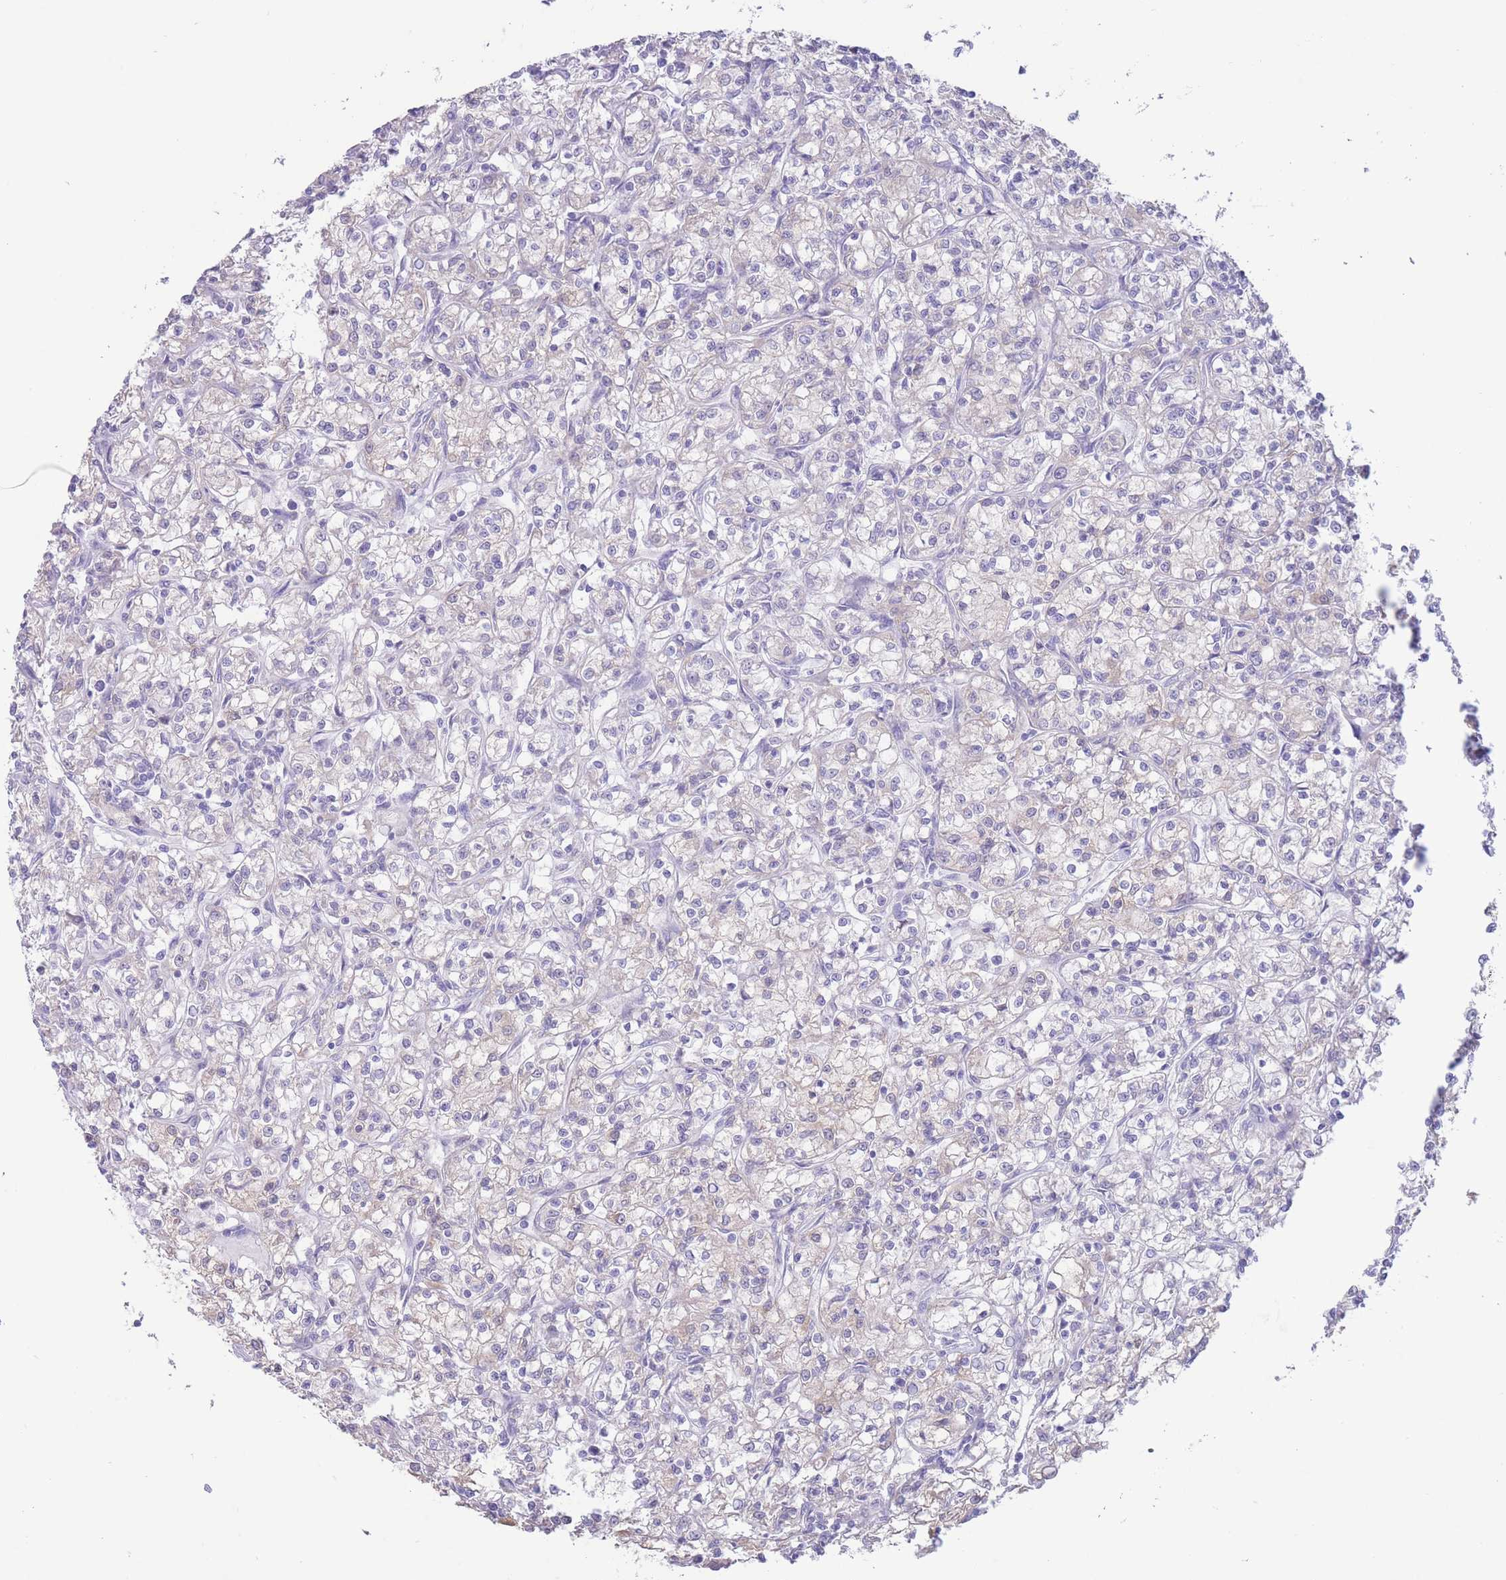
{"staining": {"intensity": "weak", "quantity": "<25%", "location": "cytoplasmic/membranous"}, "tissue": "renal cancer", "cell_type": "Tumor cells", "image_type": "cancer", "snomed": [{"axis": "morphology", "description": "Adenocarcinoma, NOS"}, {"axis": "topography", "description": "Kidney"}], "caption": "Immunohistochemistry image of renal cancer stained for a protein (brown), which exhibits no positivity in tumor cells. (DAB IHC visualized using brightfield microscopy, high magnification).", "gene": "FAH", "patient": {"sex": "female", "age": 59}}